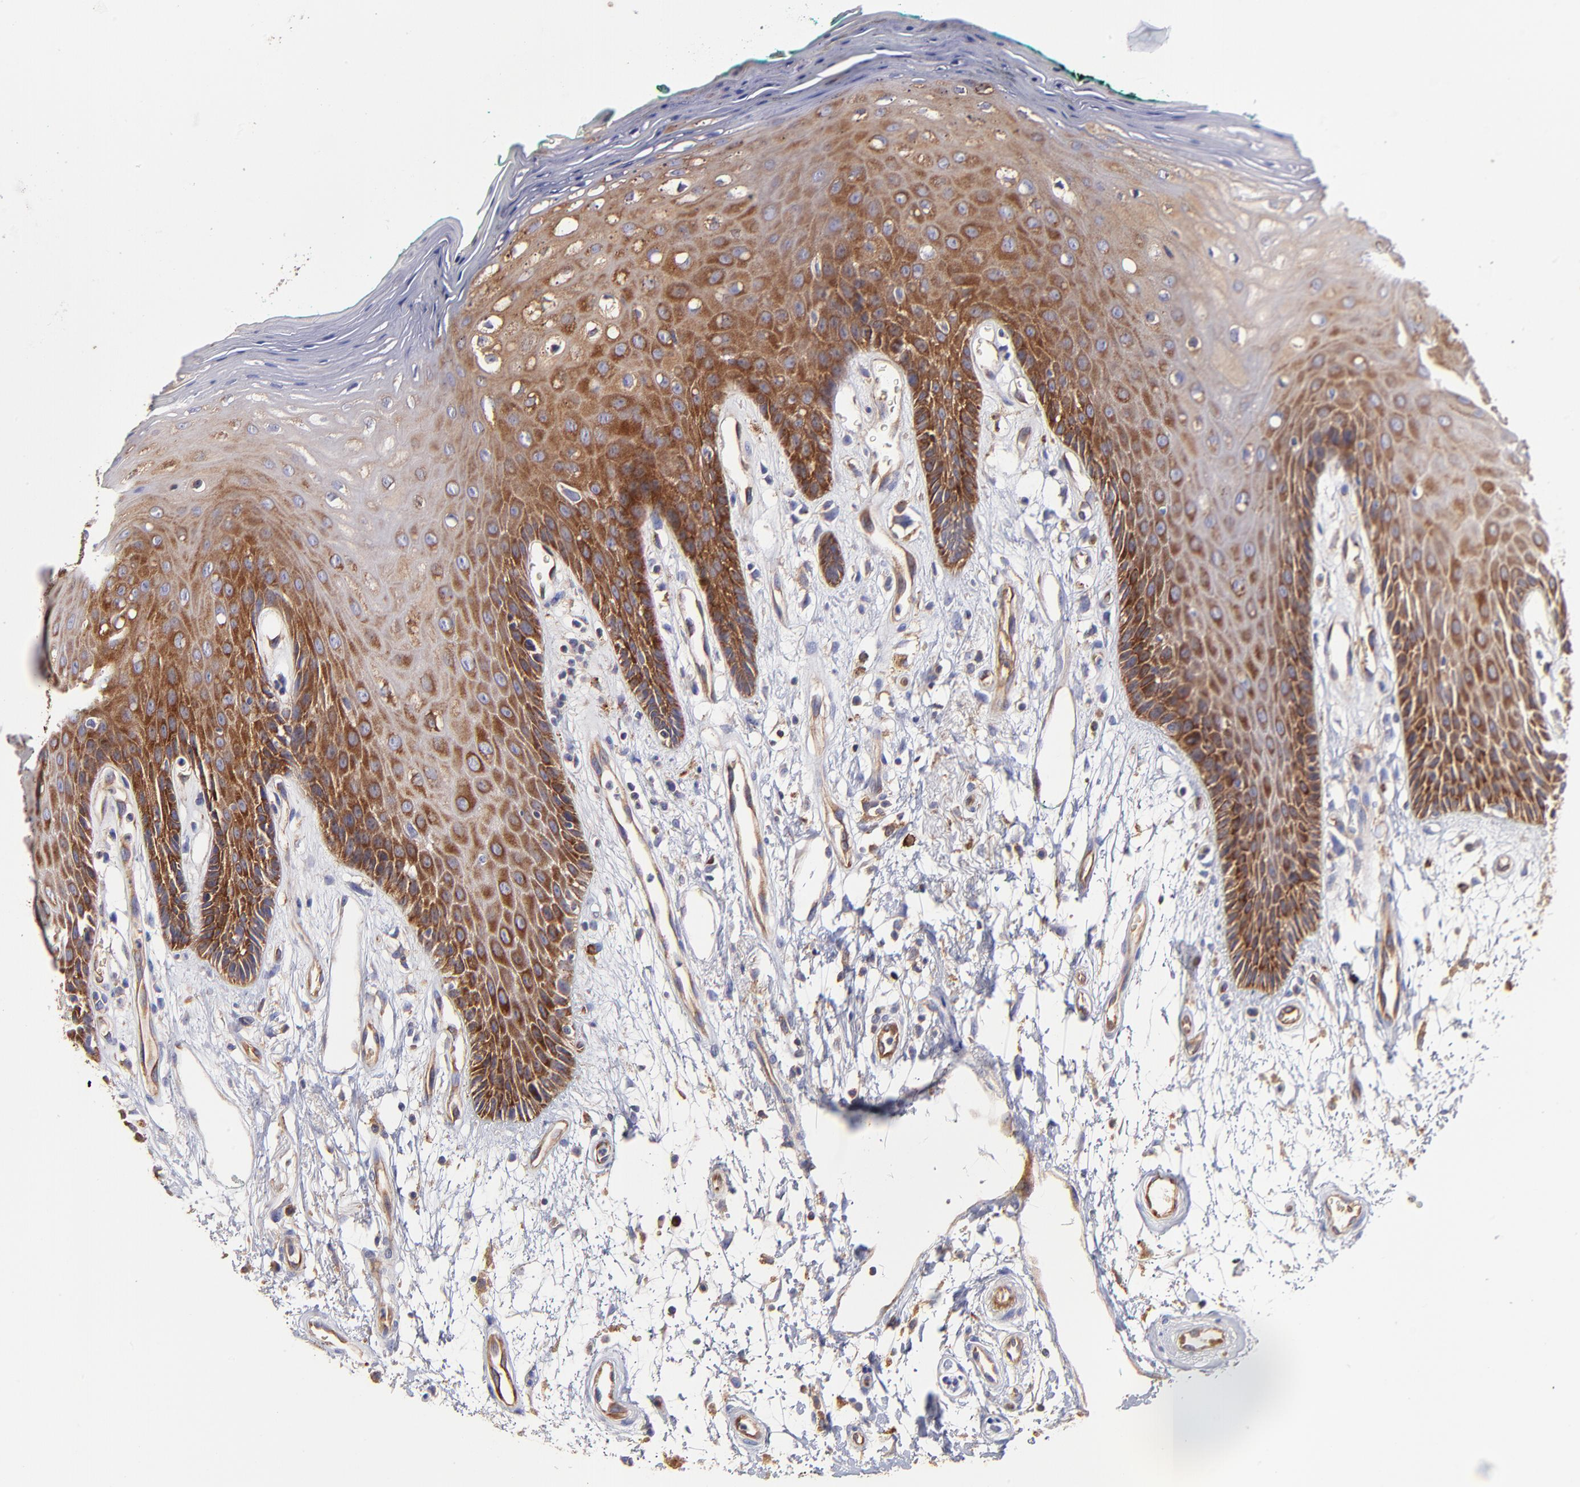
{"staining": {"intensity": "moderate", "quantity": ">75%", "location": "cytoplasmic/membranous"}, "tissue": "oral mucosa", "cell_type": "Squamous epithelial cells", "image_type": "normal", "snomed": [{"axis": "morphology", "description": "Normal tissue, NOS"}, {"axis": "morphology", "description": "Squamous cell carcinoma, NOS"}, {"axis": "topography", "description": "Skeletal muscle"}, {"axis": "topography", "description": "Oral tissue"}, {"axis": "topography", "description": "Head-Neck"}], "caption": "The micrograph shows staining of unremarkable oral mucosa, revealing moderate cytoplasmic/membranous protein staining (brown color) within squamous epithelial cells.", "gene": "CD2AP", "patient": {"sex": "female", "age": 84}}